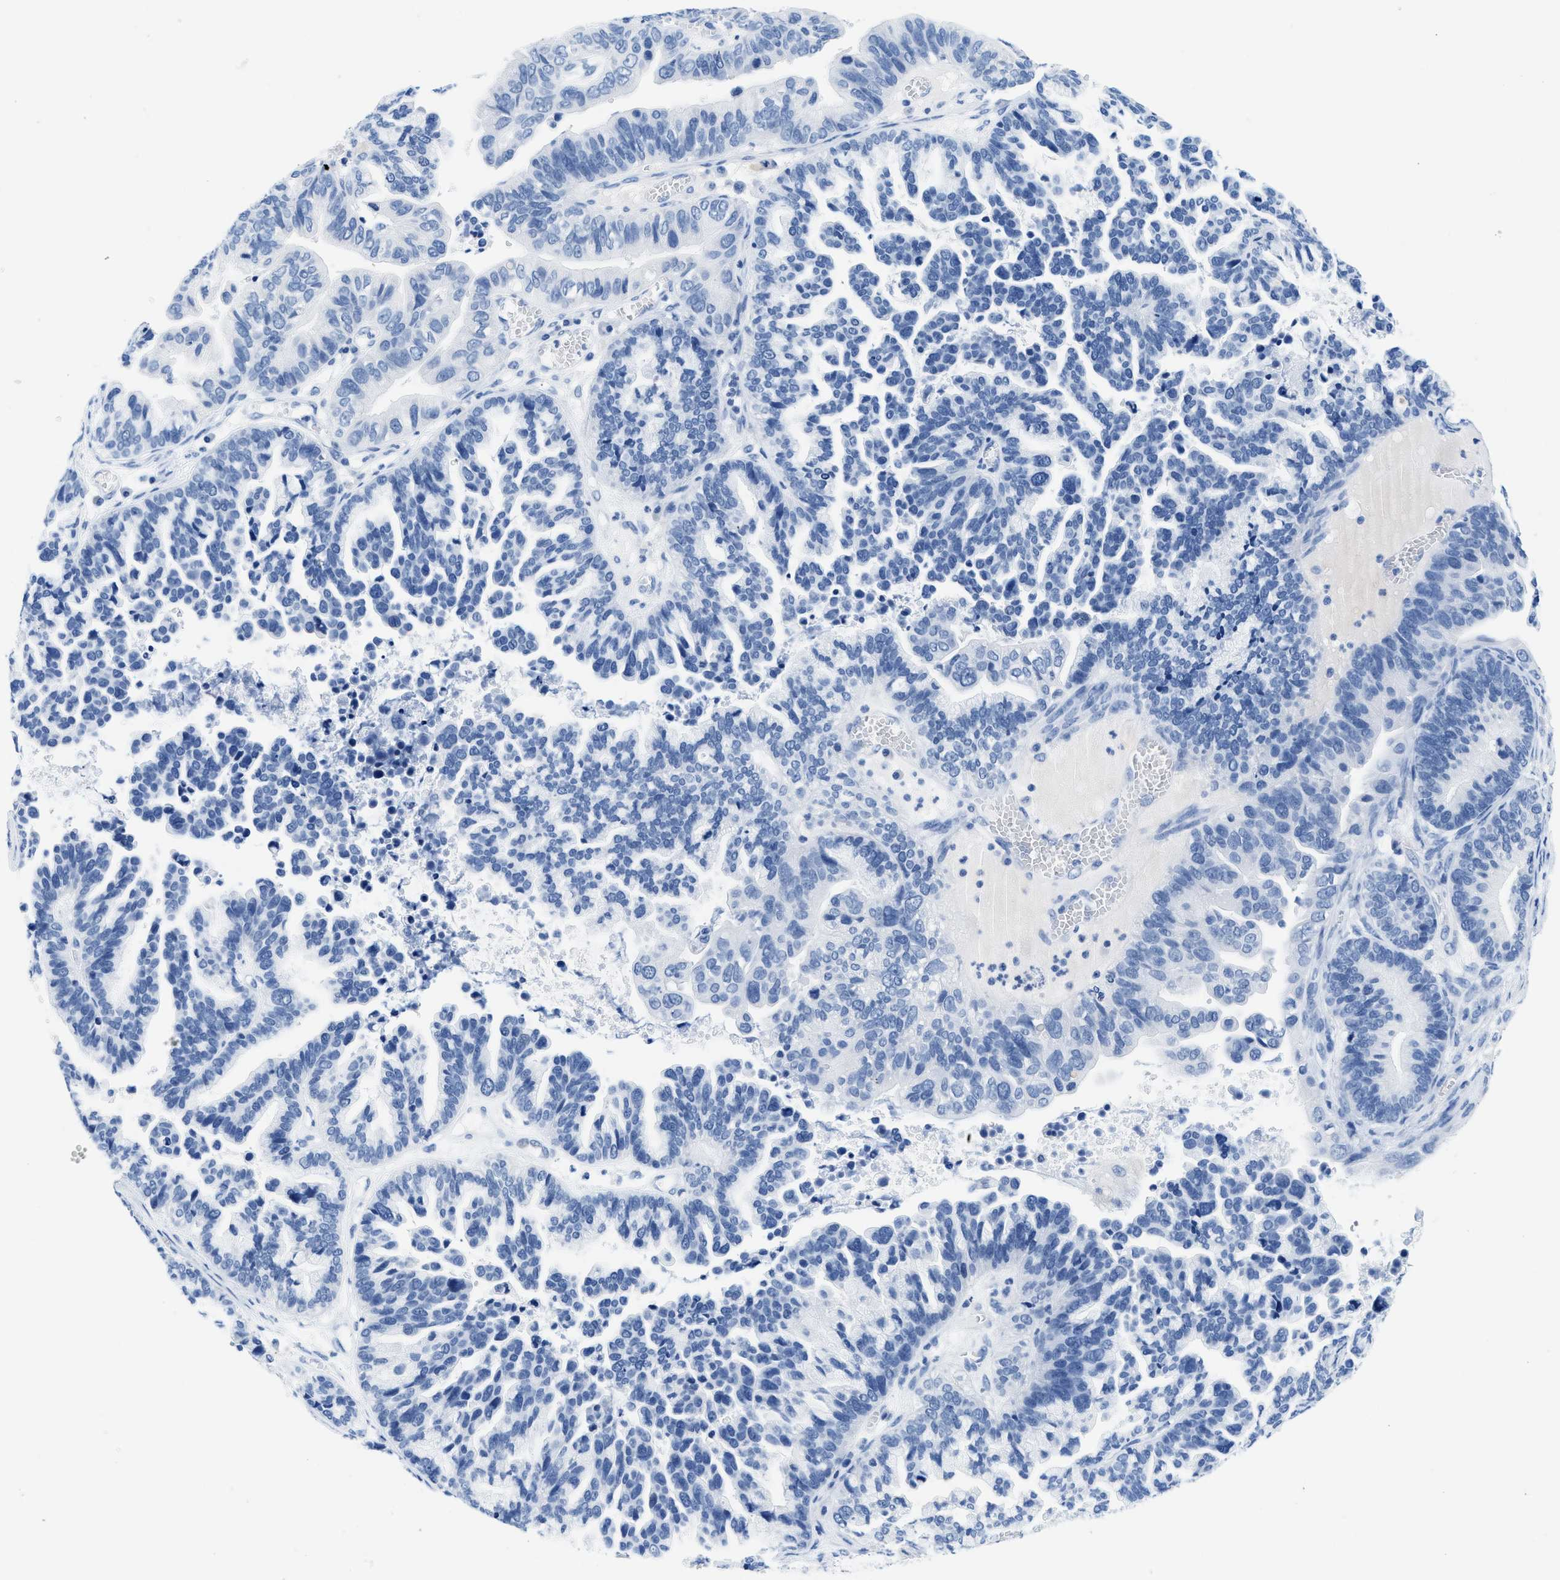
{"staining": {"intensity": "negative", "quantity": "none", "location": "none"}, "tissue": "ovarian cancer", "cell_type": "Tumor cells", "image_type": "cancer", "snomed": [{"axis": "morphology", "description": "Cystadenocarcinoma, serous, NOS"}, {"axis": "topography", "description": "Ovary"}], "caption": "Protein analysis of ovarian cancer displays no significant expression in tumor cells.", "gene": "GSN", "patient": {"sex": "female", "age": 56}}